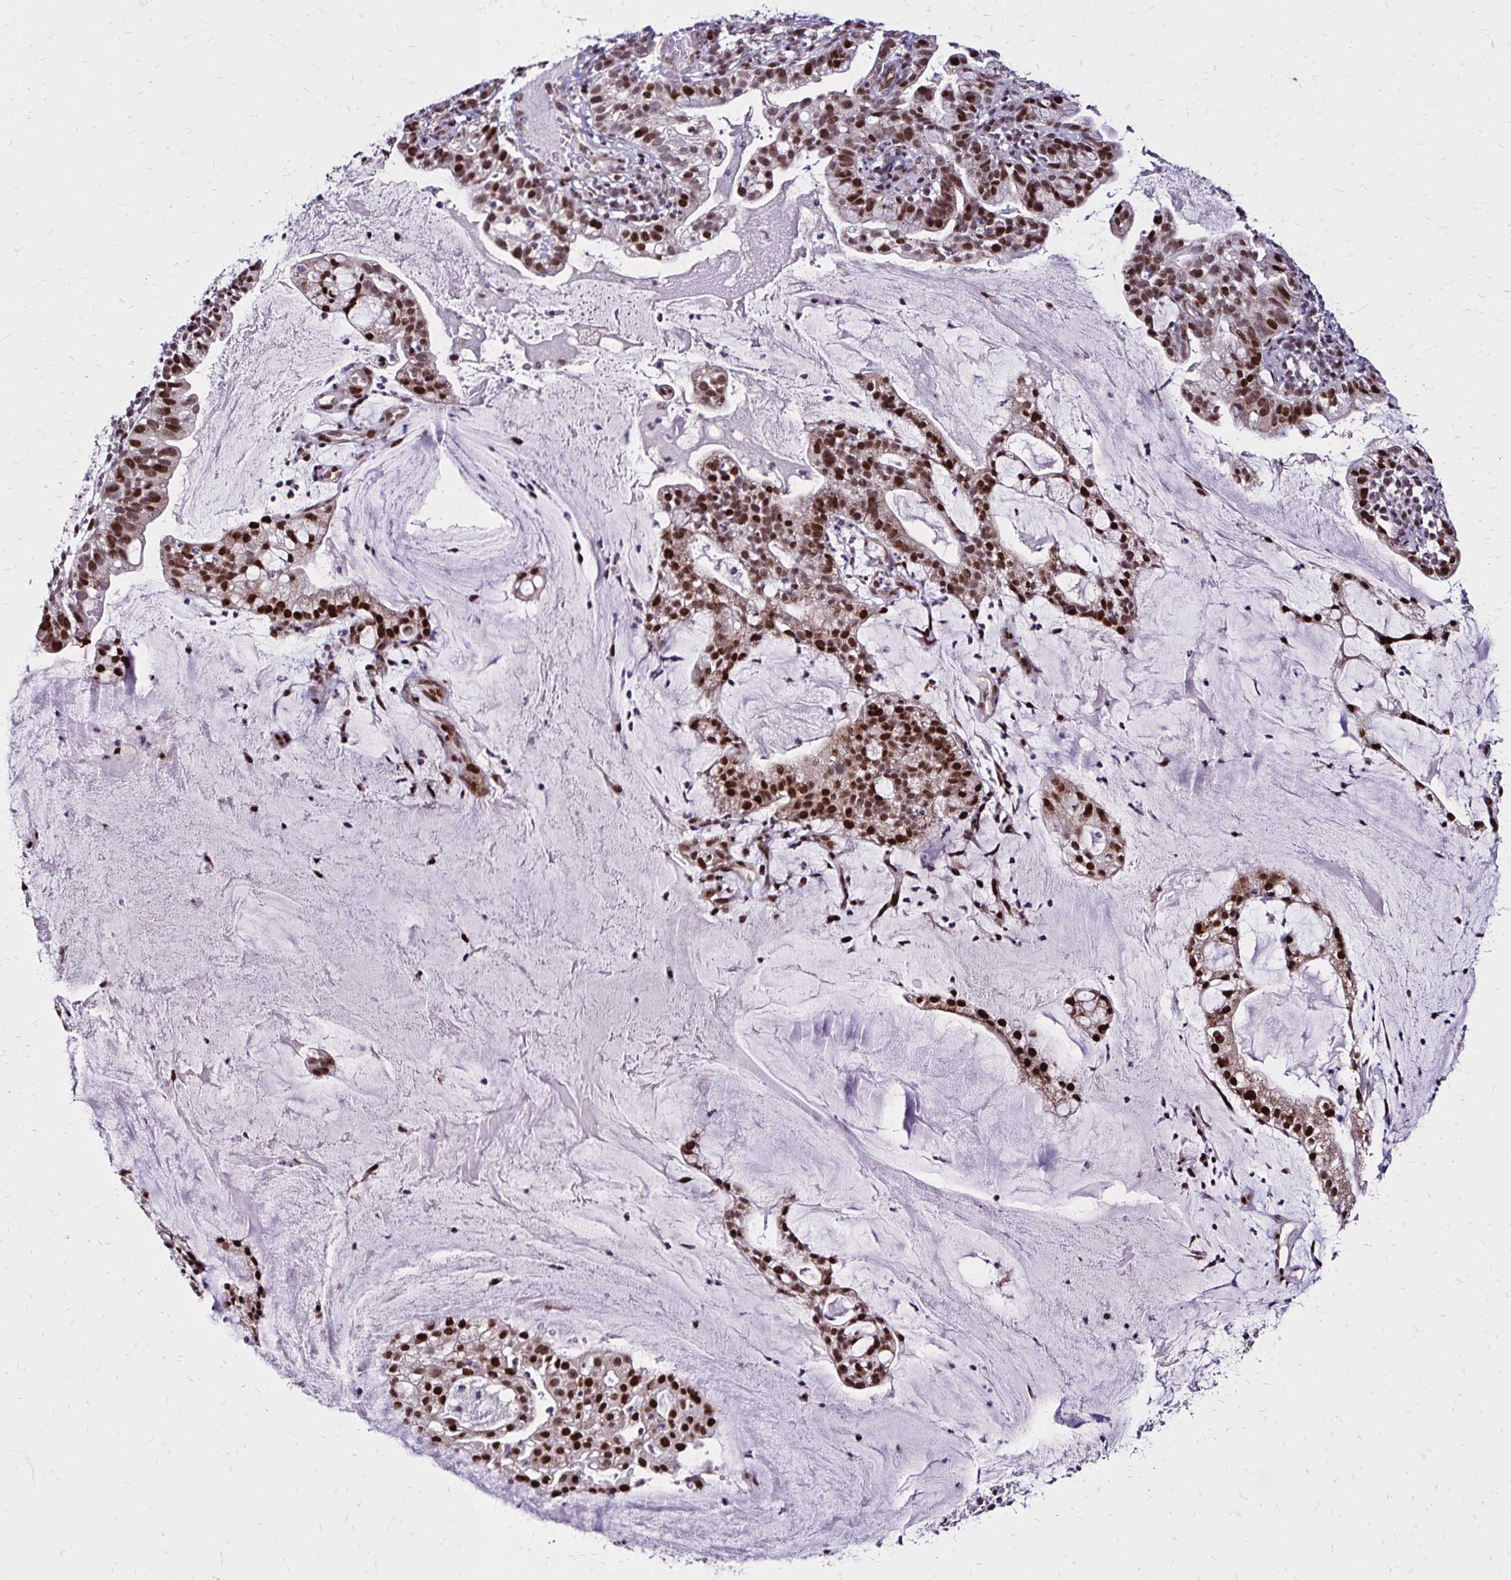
{"staining": {"intensity": "moderate", "quantity": ">75%", "location": "nuclear"}, "tissue": "cervical cancer", "cell_type": "Tumor cells", "image_type": "cancer", "snomed": [{"axis": "morphology", "description": "Adenocarcinoma, NOS"}, {"axis": "topography", "description": "Cervix"}], "caption": "Immunohistochemistry image of neoplastic tissue: human adenocarcinoma (cervical) stained using IHC reveals medium levels of moderate protein expression localized specifically in the nuclear of tumor cells, appearing as a nuclear brown color.", "gene": "TOB1", "patient": {"sex": "female", "age": 41}}